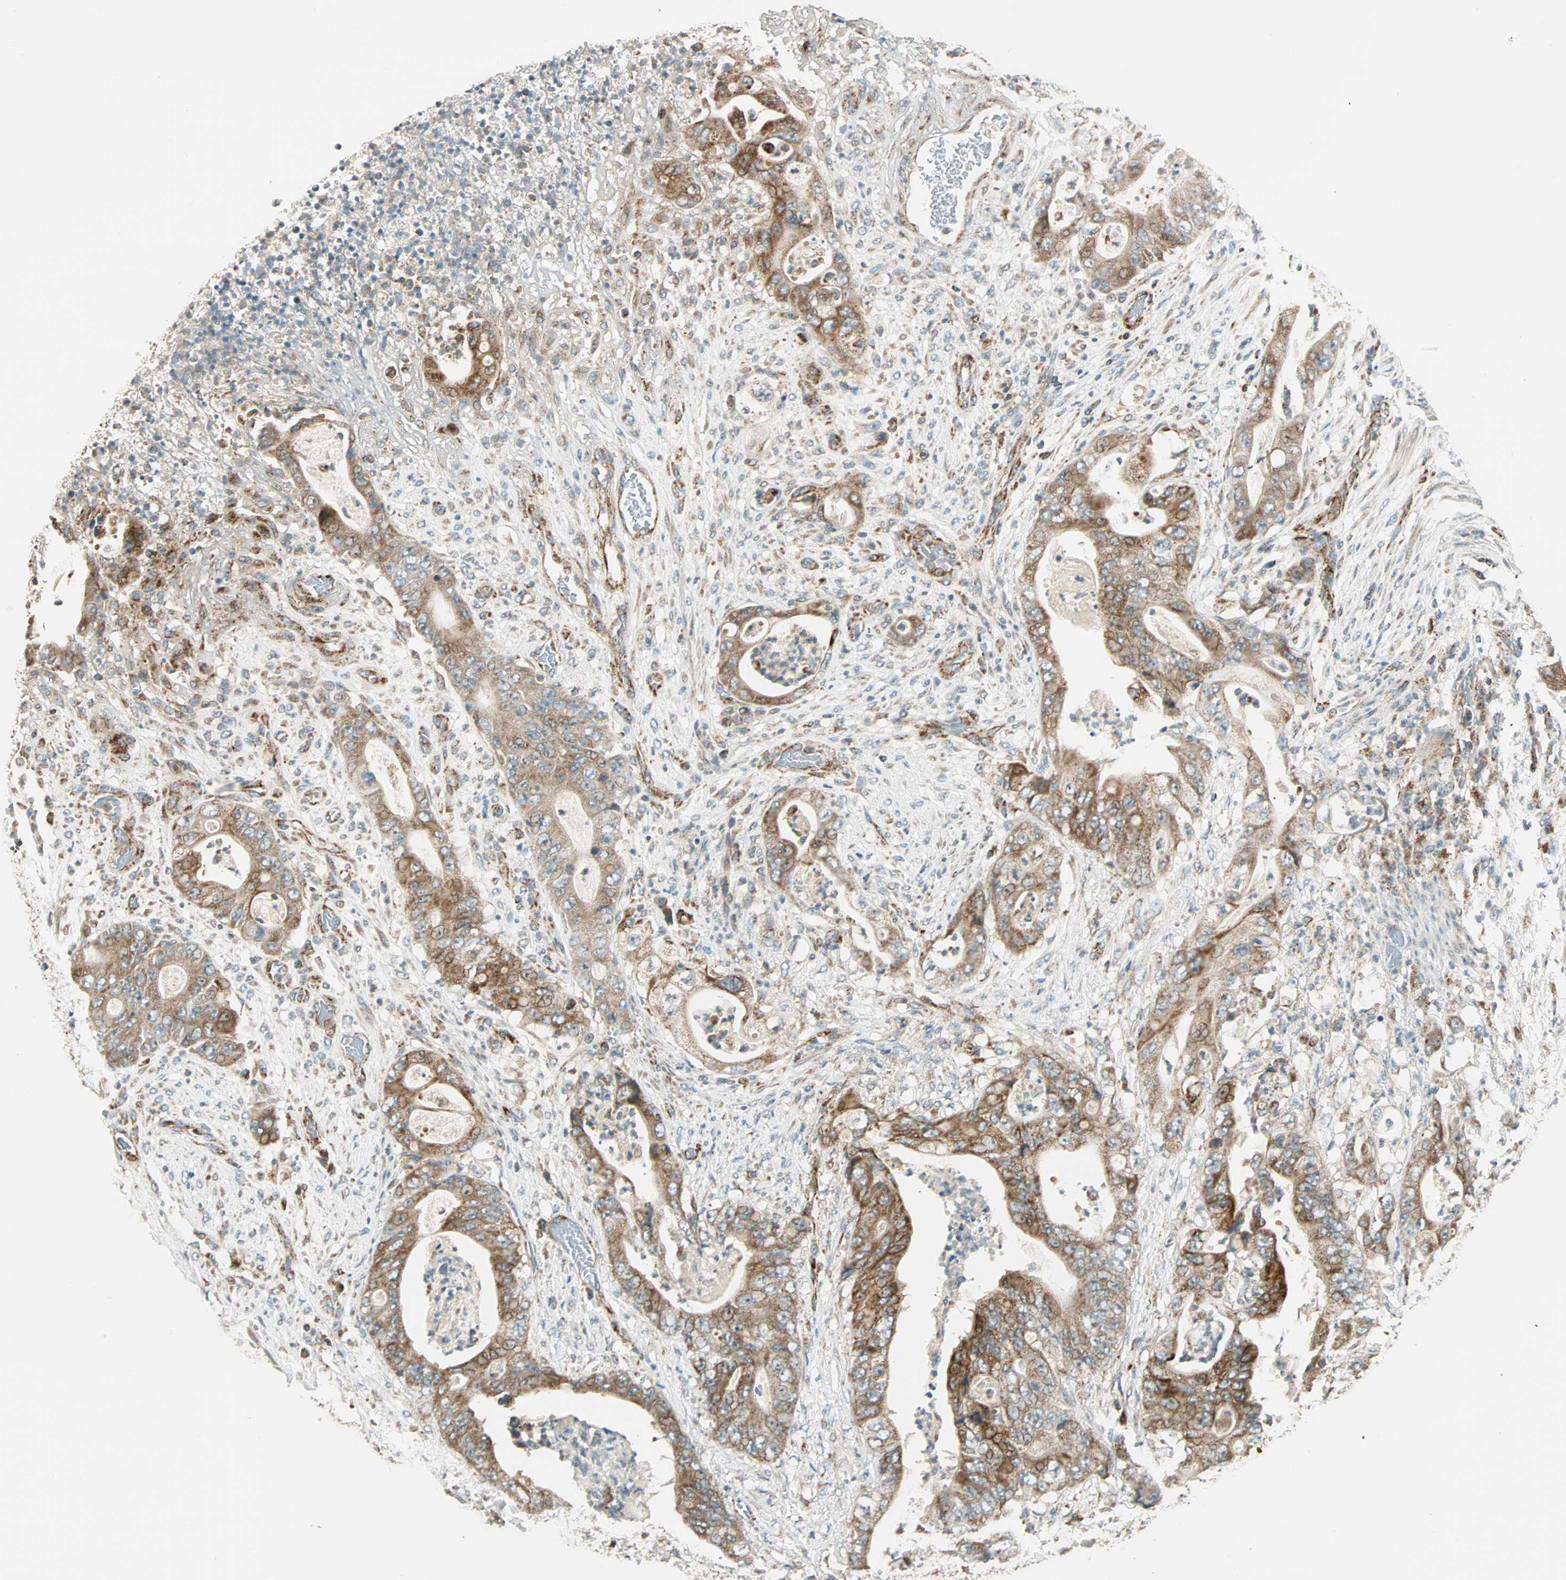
{"staining": {"intensity": "weak", "quantity": ">75%", "location": "cytoplasmic/membranous"}, "tissue": "stomach cancer", "cell_type": "Tumor cells", "image_type": "cancer", "snomed": [{"axis": "morphology", "description": "Adenocarcinoma, NOS"}, {"axis": "topography", "description": "Stomach"}], "caption": "Protein staining reveals weak cytoplasmic/membranous positivity in about >75% of tumor cells in stomach cancer.", "gene": "SPRY4", "patient": {"sex": "female", "age": 73}}